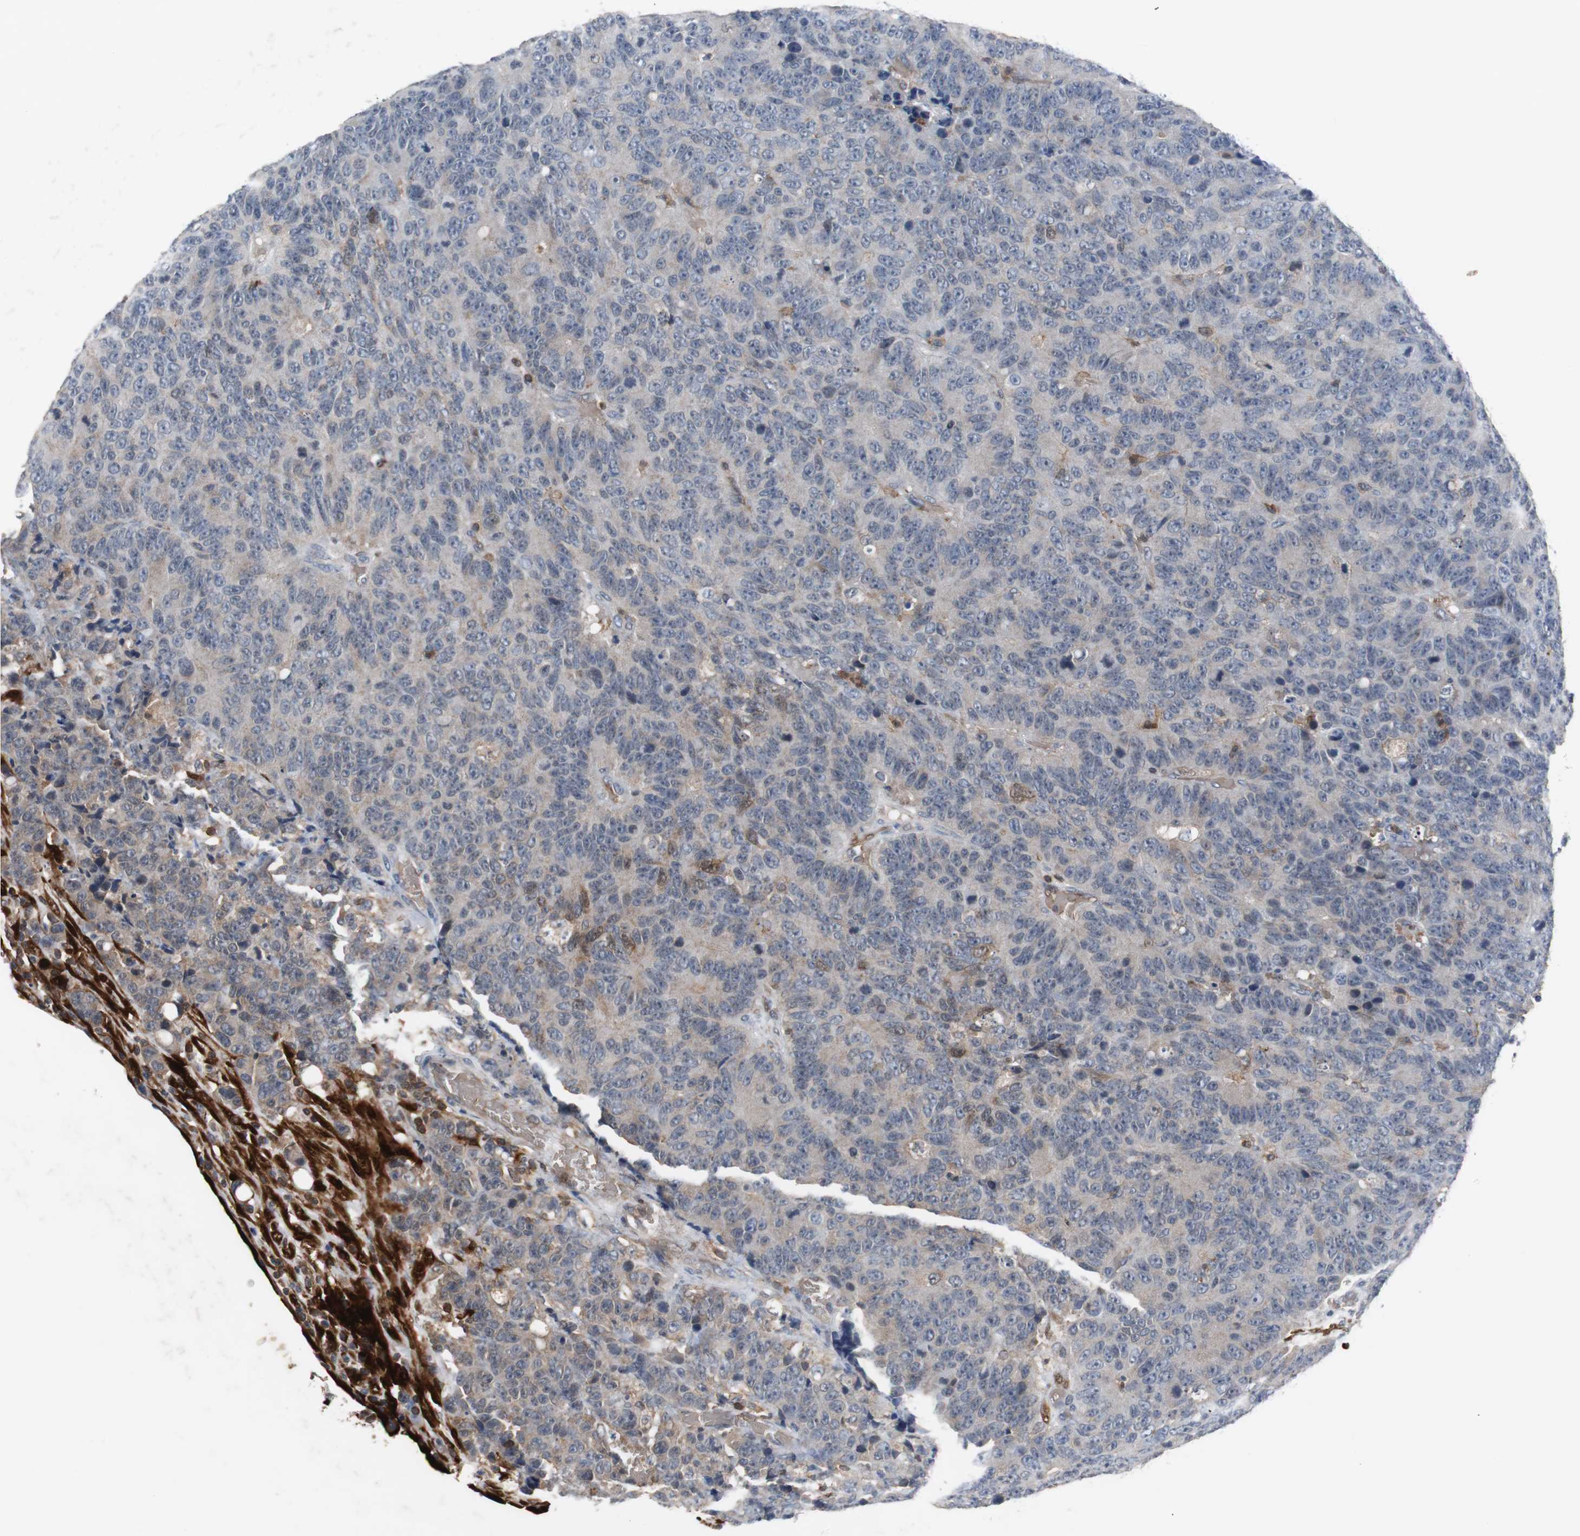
{"staining": {"intensity": "weak", "quantity": "<25%", "location": "cytoplasmic/membranous"}, "tissue": "colorectal cancer", "cell_type": "Tumor cells", "image_type": "cancer", "snomed": [{"axis": "morphology", "description": "Adenocarcinoma, NOS"}, {"axis": "topography", "description": "Colon"}], "caption": "There is no significant staining in tumor cells of colorectal adenocarcinoma.", "gene": "CALB2", "patient": {"sex": "female", "age": 86}}